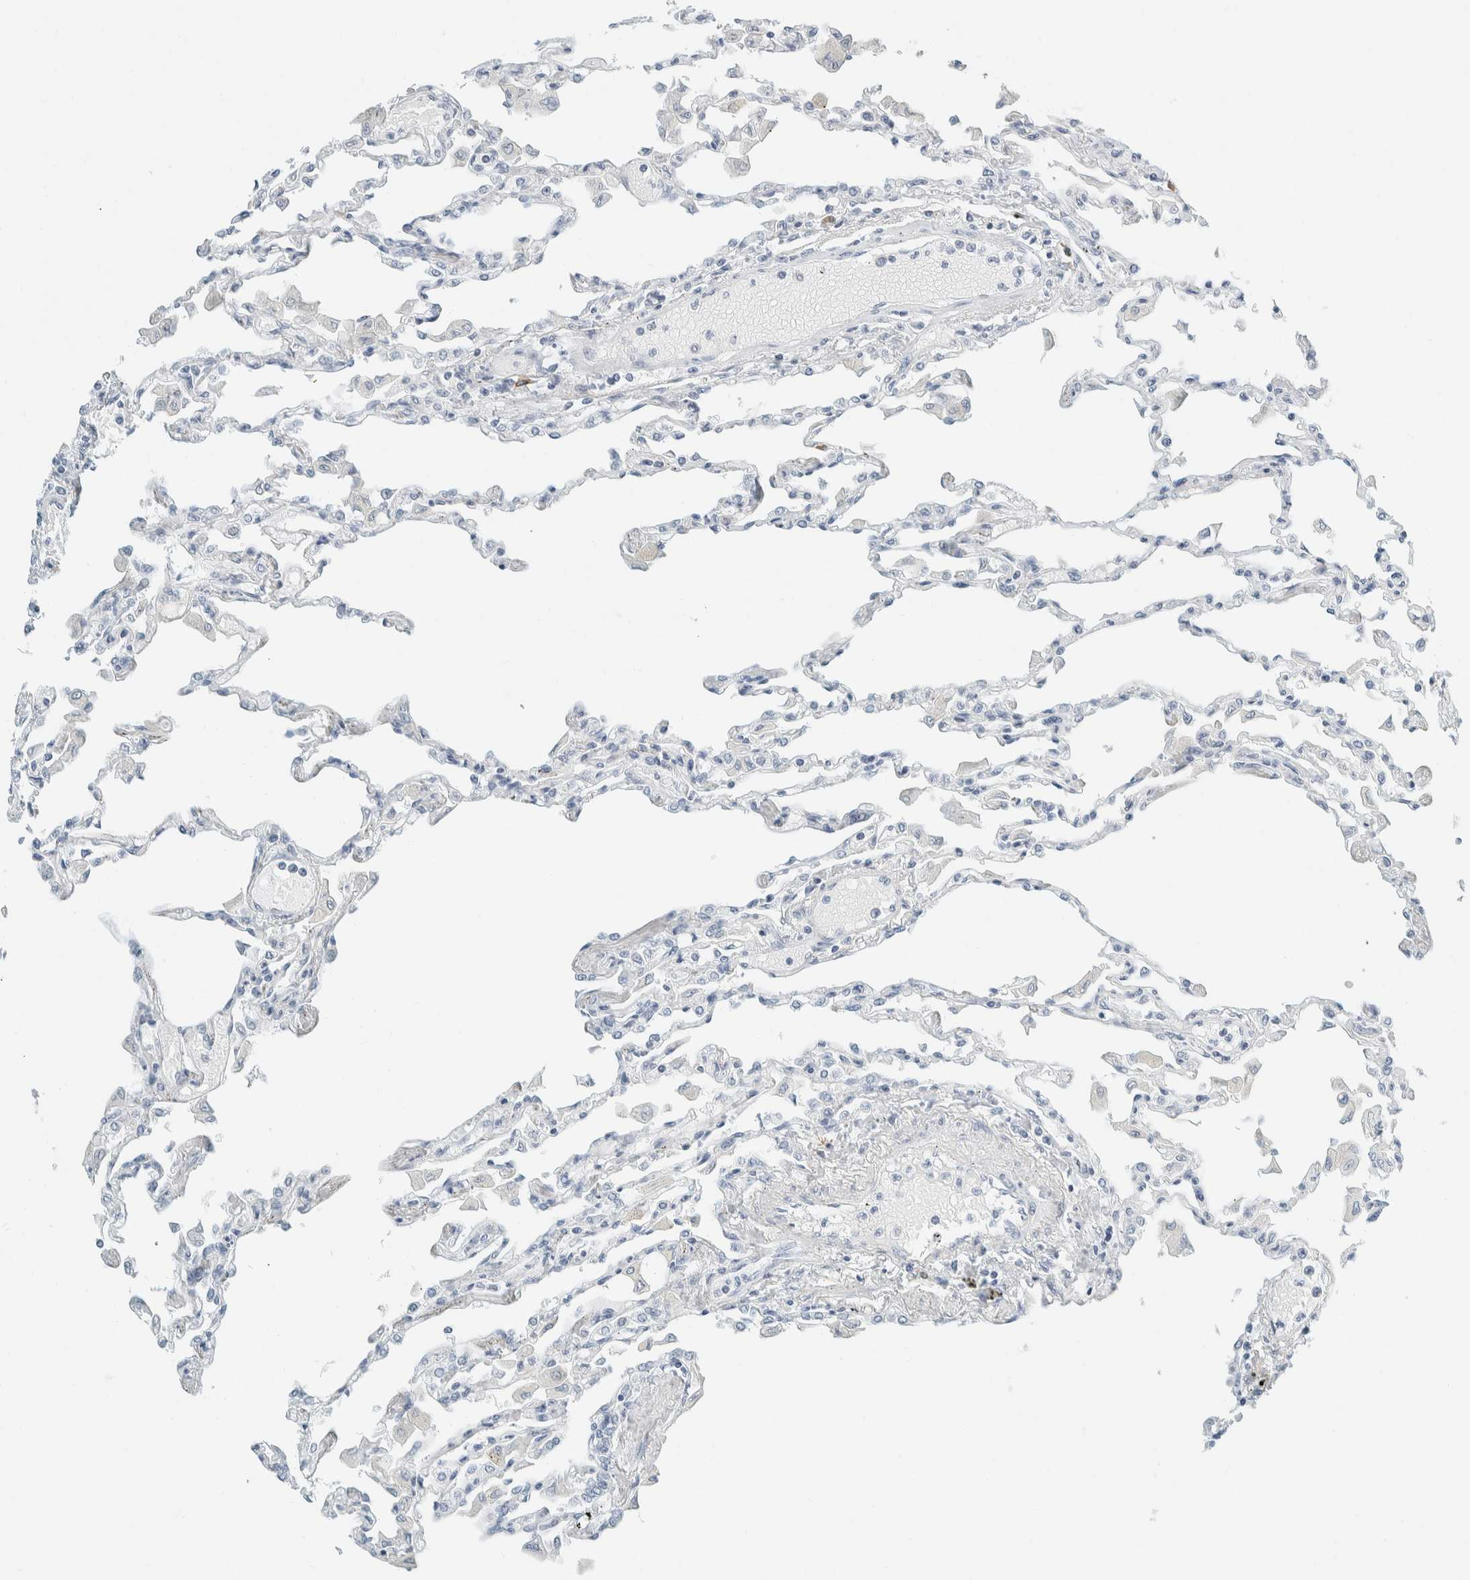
{"staining": {"intensity": "negative", "quantity": "none", "location": "none"}, "tissue": "lung", "cell_type": "Alveolar cells", "image_type": "normal", "snomed": [{"axis": "morphology", "description": "Normal tissue, NOS"}, {"axis": "topography", "description": "Bronchus"}, {"axis": "topography", "description": "Lung"}], "caption": "High power microscopy photomicrograph of an IHC photomicrograph of normal lung, revealing no significant expression in alveolar cells.", "gene": "ARHGAP27", "patient": {"sex": "female", "age": 49}}